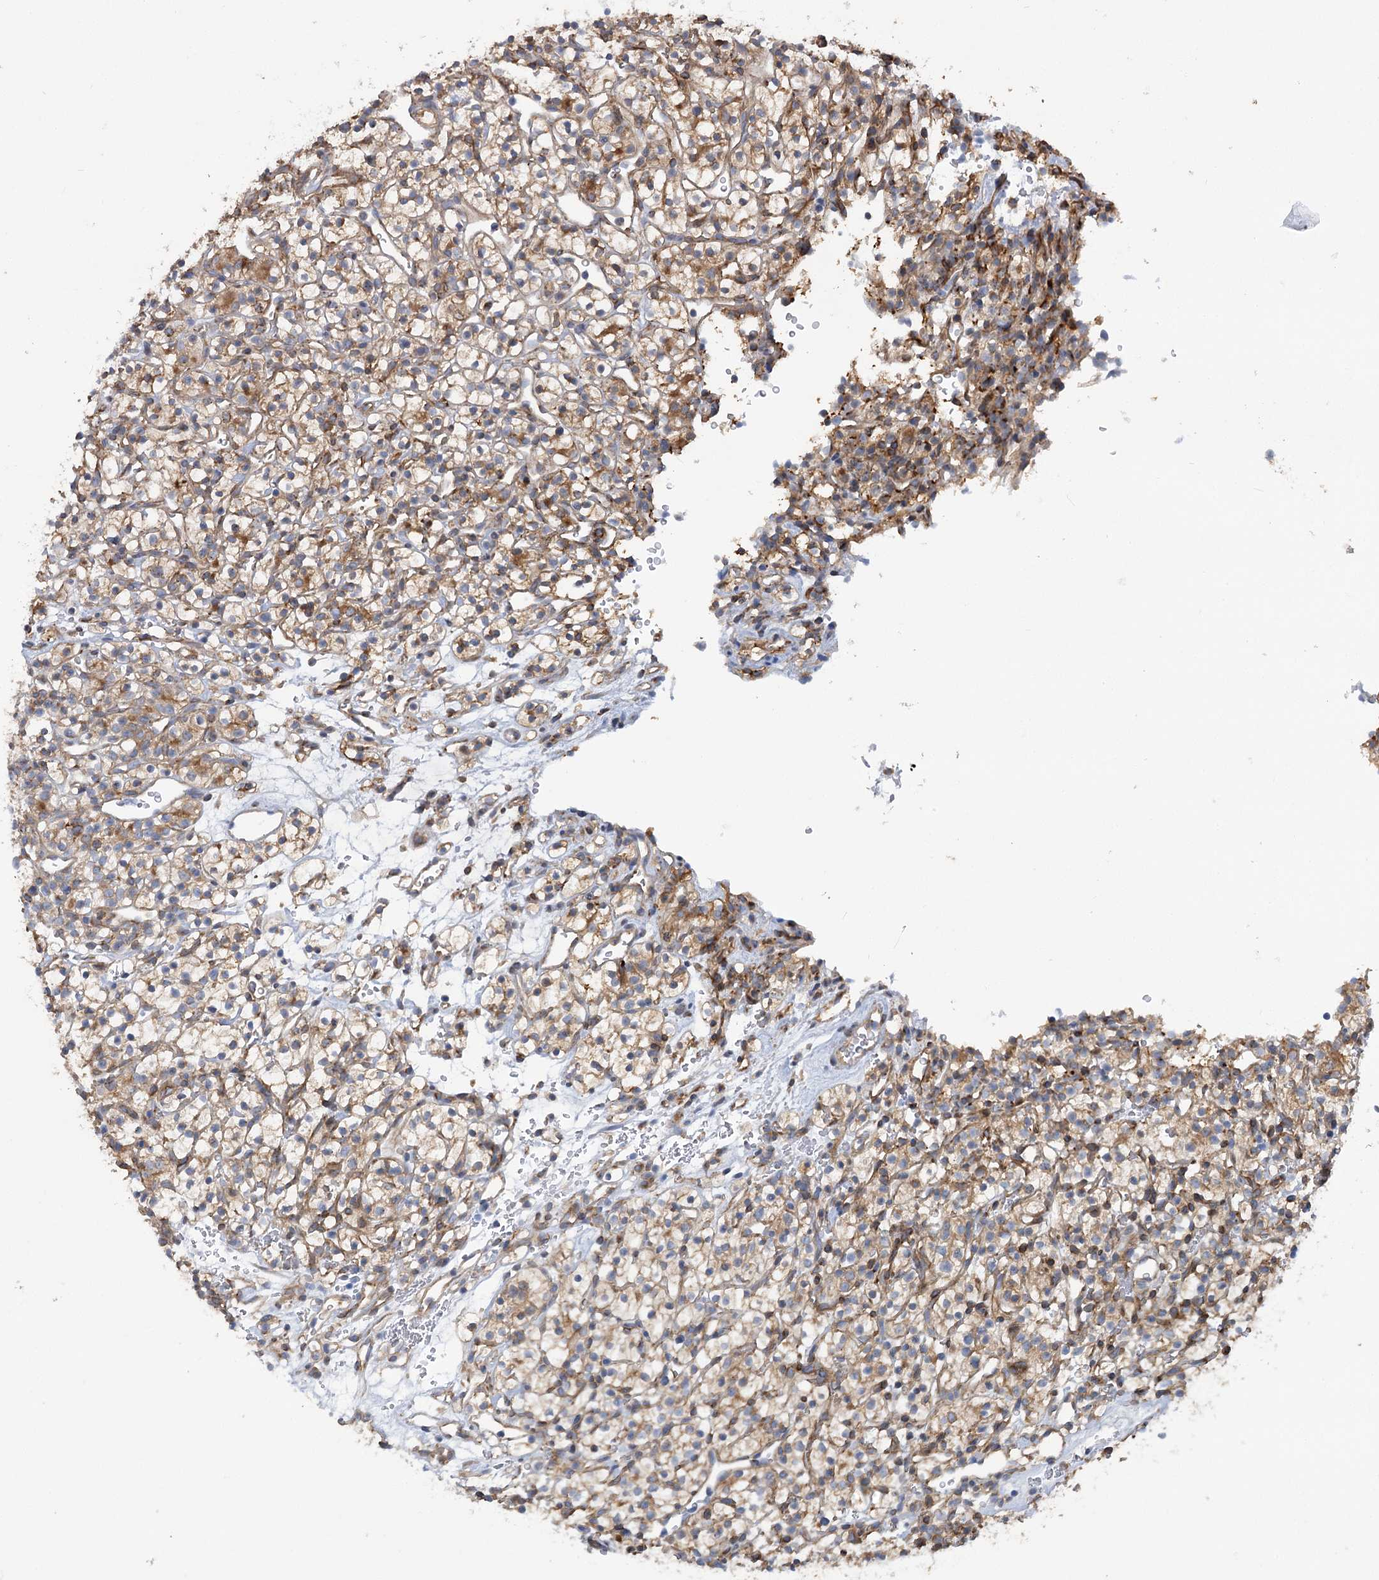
{"staining": {"intensity": "weak", "quantity": ">75%", "location": "cytoplasmic/membranous"}, "tissue": "renal cancer", "cell_type": "Tumor cells", "image_type": "cancer", "snomed": [{"axis": "morphology", "description": "Adenocarcinoma, NOS"}, {"axis": "topography", "description": "Kidney"}], "caption": "High-magnification brightfield microscopy of renal cancer stained with DAB (3,3'-diaminobenzidine) (brown) and counterstained with hematoxylin (blue). tumor cells exhibit weak cytoplasmic/membranous expression is seen in approximately>75% of cells. (DAB (3,3'-diaminobenzidine) IHC with brightfield microscopy, high magnification).", "gene": "GUSB", "patient": {"sex": "female", "age": 57}}